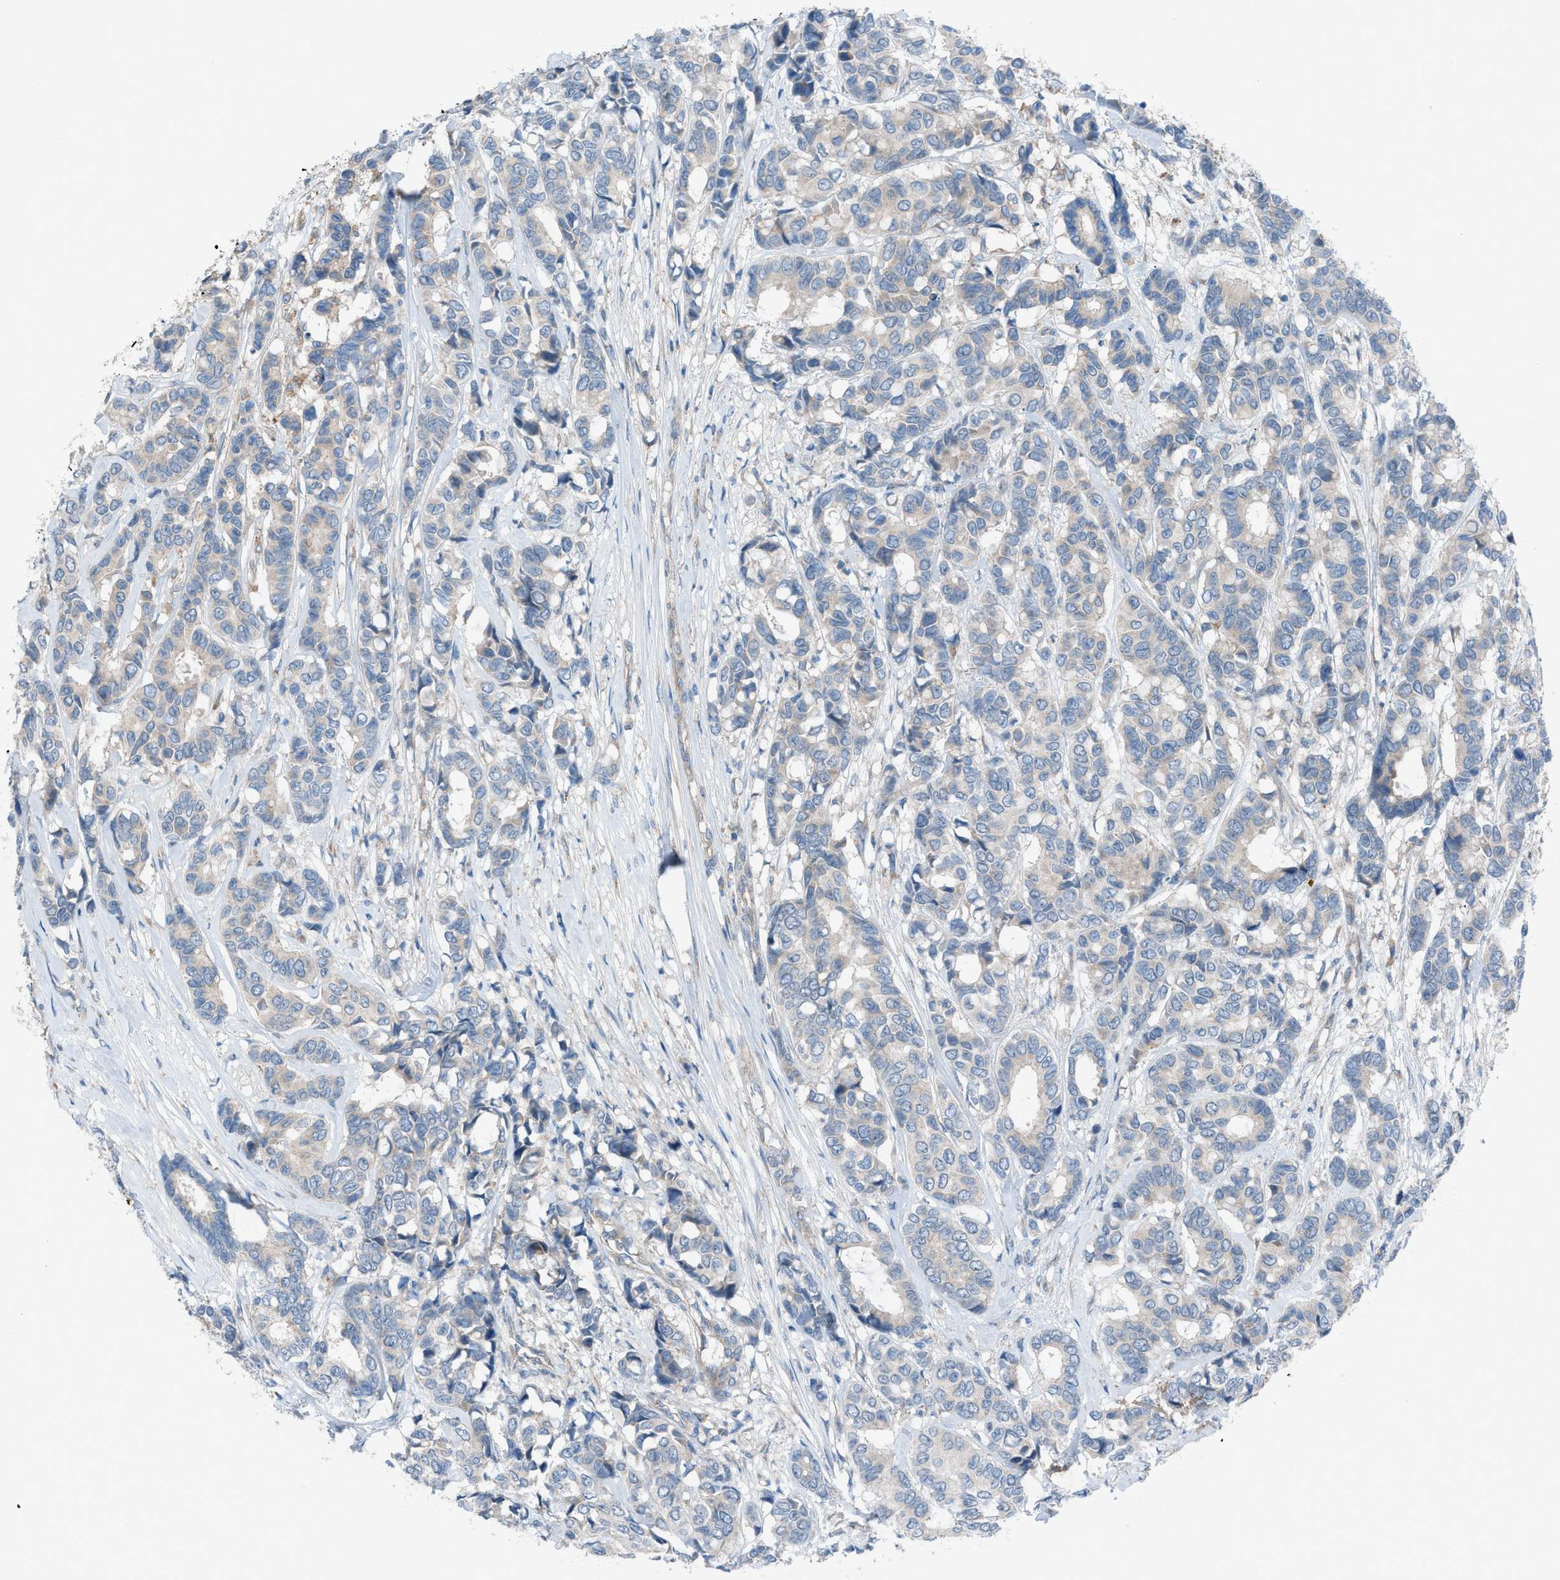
{"staining": {"intensity": "negative", "quantity": "none", "location": "none"}, "tissue": "breast cancer", "cell_type": "Tumor cells", "image_type": "cancer", "snomed": [{"axis": "morphology", "description": "Duct carcinoma"}, {"axis": "topography", "description": "Breast"}], "caption": "High power microscopy image of an immunohistochemistry image of infiltrating ductal carcinoma (breast), revealing no significant expression in tumor cells. (DAB immunohistochemistry (IHC) with hematoxylin counter stain).", "gene": "HEG1", "patient": {"sex": "female", "age": 87}}